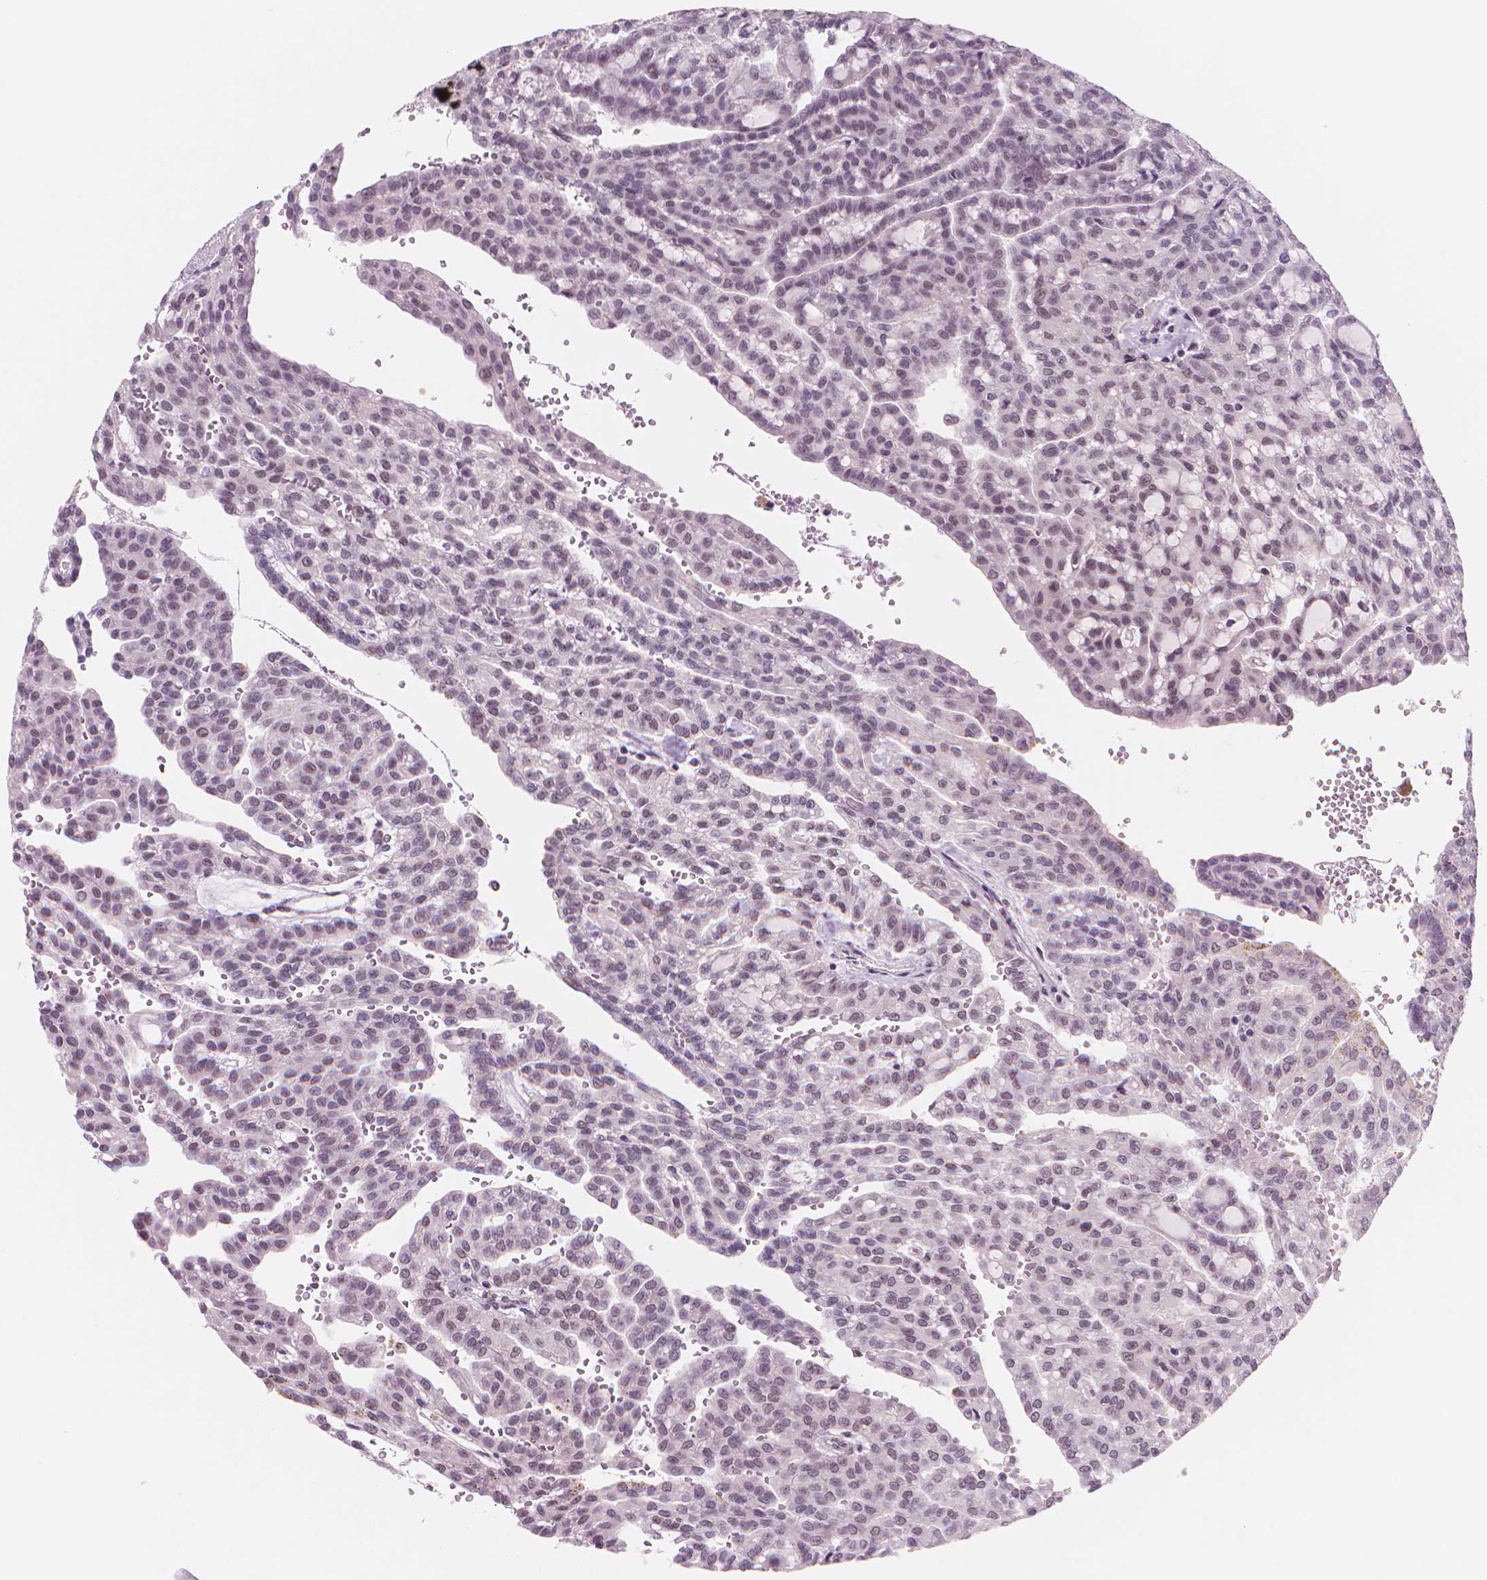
{"staining": {"intensity": "negative", "quantity": "none", "location": "none"}, "tissue": "renal cancer", "cell_type": "Tumor cells", "image_type": "cancer", "snomed": [{"axis": "morphology", "description": "Adenocarcinoma, NOS"}, {"axis": "topography", "description": "Kidney"}], "caption": "DAB immunohistochemical staining of renal cancer (adenocarcinoma) exhibits no significant positivity in tumor cells.", "gene": "POLR3D", "patient": {"sex": "male", "age": 63}}